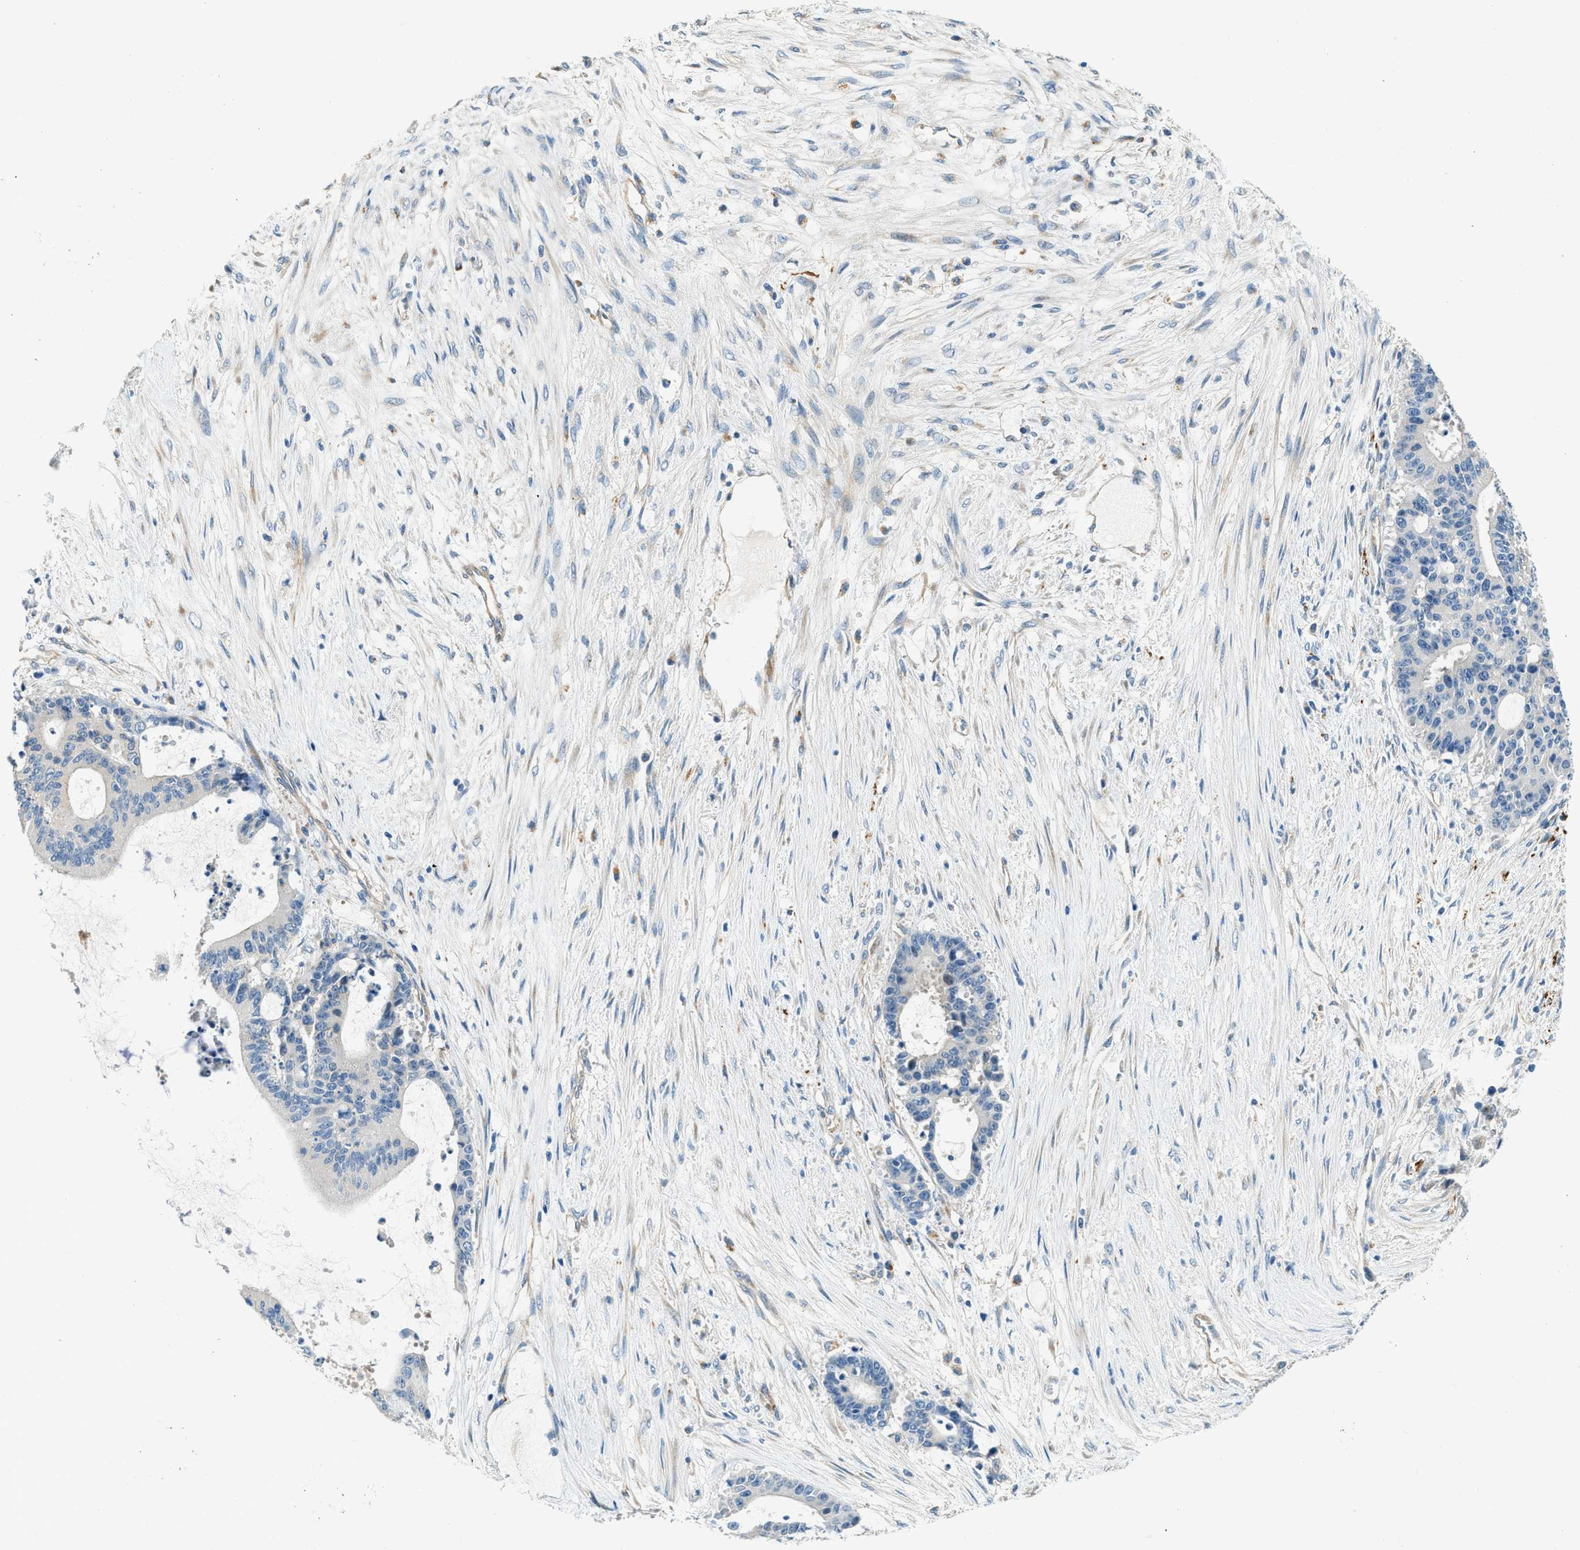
{"staining": {"intensity": "negative", "quantity": "none", "location": "none"}, "tissue": "liver cancer", "cell_type": "Tumor cells", "image_type": "cancer", "snomed": [{"axis": "morphology", "description": "Cholangiocarcinoma"}, {"axis": "topography", "description": "Liver"}], "caption": "Immunohistochemistry histopathology image of neoplastic tissue: human liver cancer stained with DAB (3,3'-diaminobenzidine) shows no significant protein expression in tumor cells. Nuclei are stained in blue.", "gene": "ZNF367", "patient": {"sex": "female", "age": 73}}